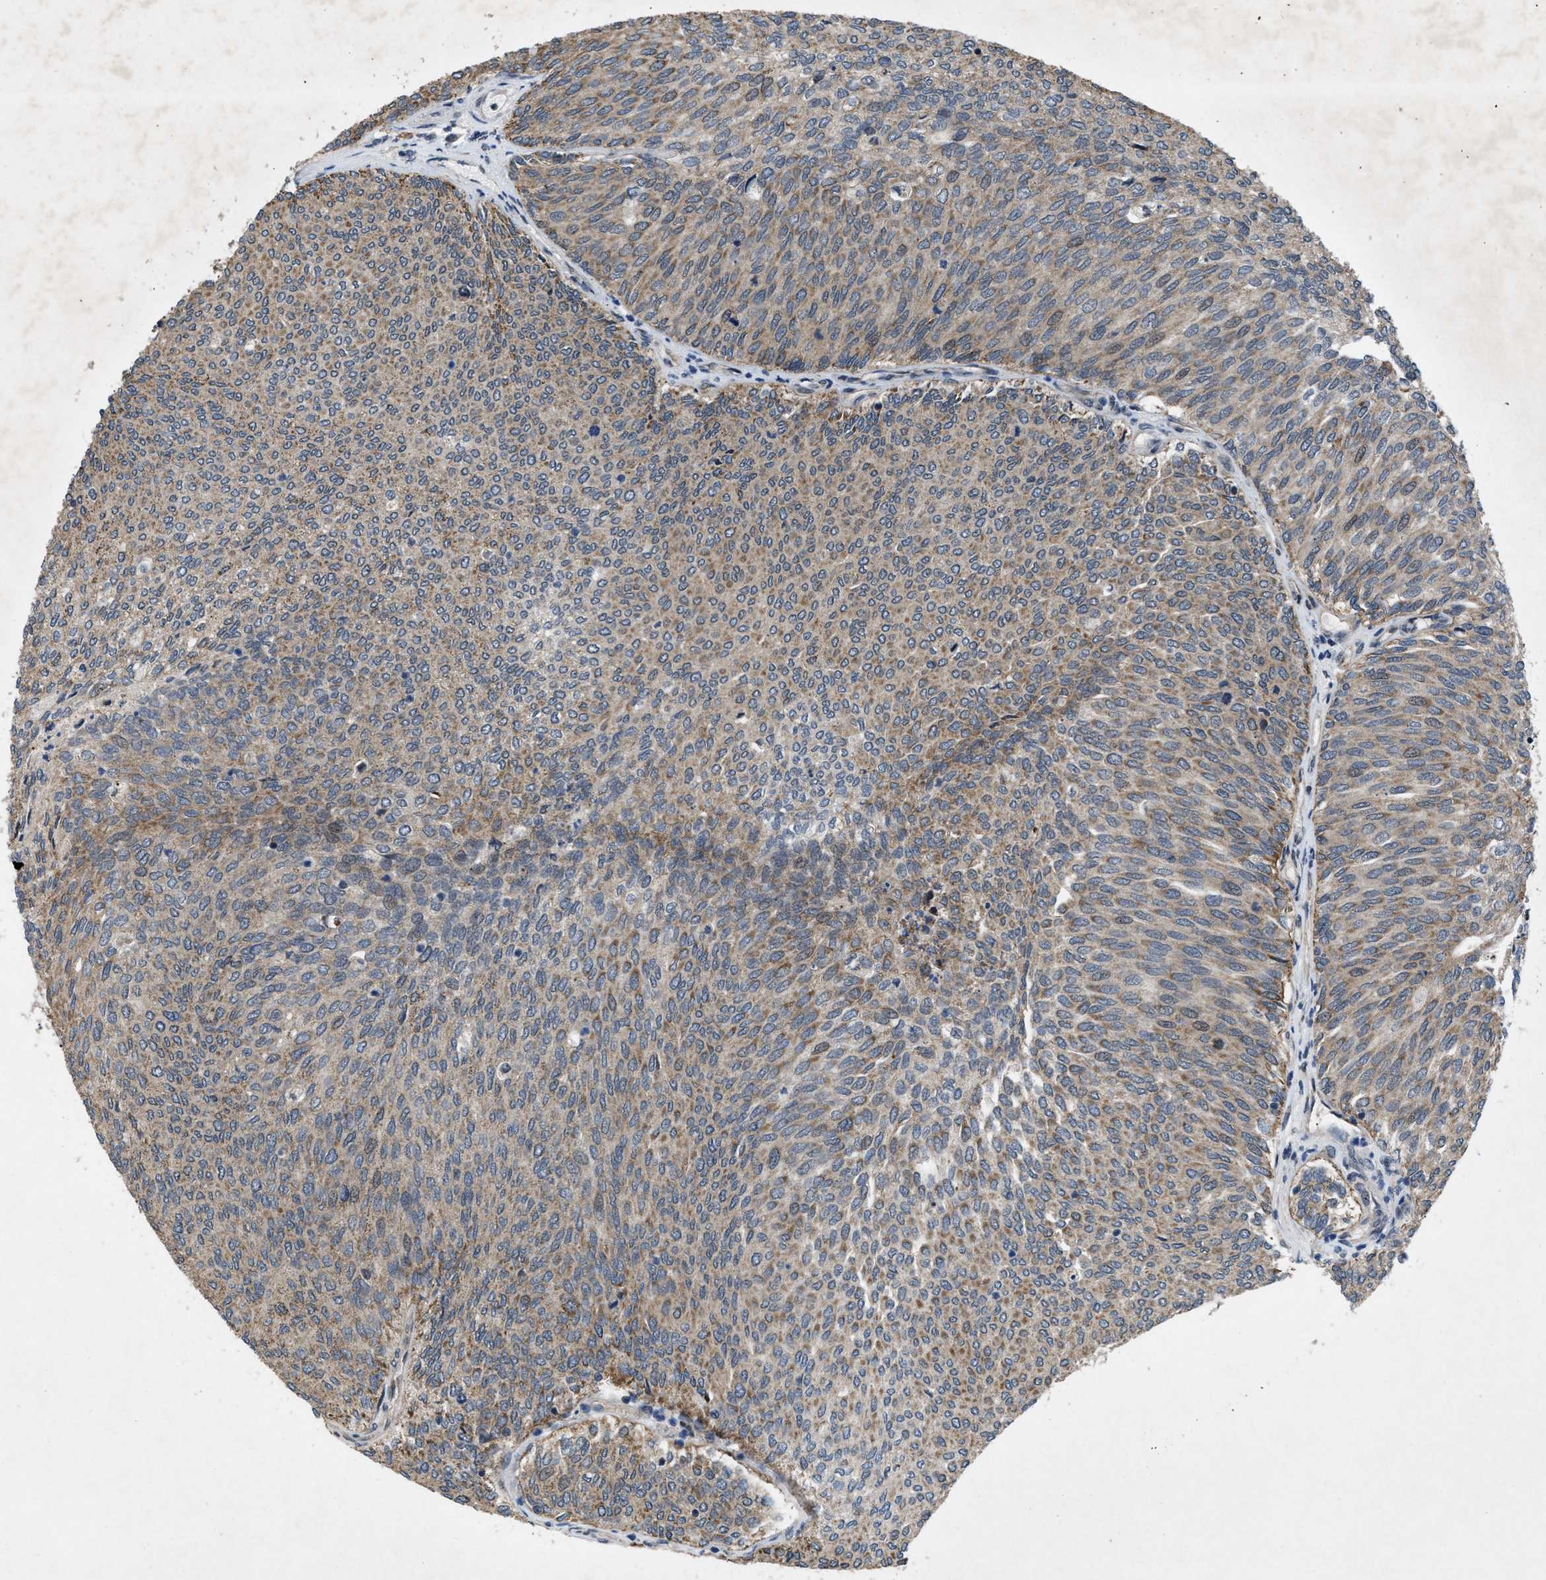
{"staining": {"intensity": "moderate", "quantity": ">75%", "location": "cytoplasmic/membranous"}, "tissue": "urothelial cancer", "cell_type": "Tumor cells", "image_type": "cancer", "snomed": [{"axis": "morphology", "description": "Urothelial carcinoma, Low grade"}, {"axis": "topography", "description": "Urinary bladder"}], "caption": "A photomicrograph of urothelial carcinoma (low-grade) stained for a protein displays moderate cytoplasmic/membranous brown staining in tumor cells.", "gene": "ZNHIT1", "patient": {"sex": "female", "age": 79}}